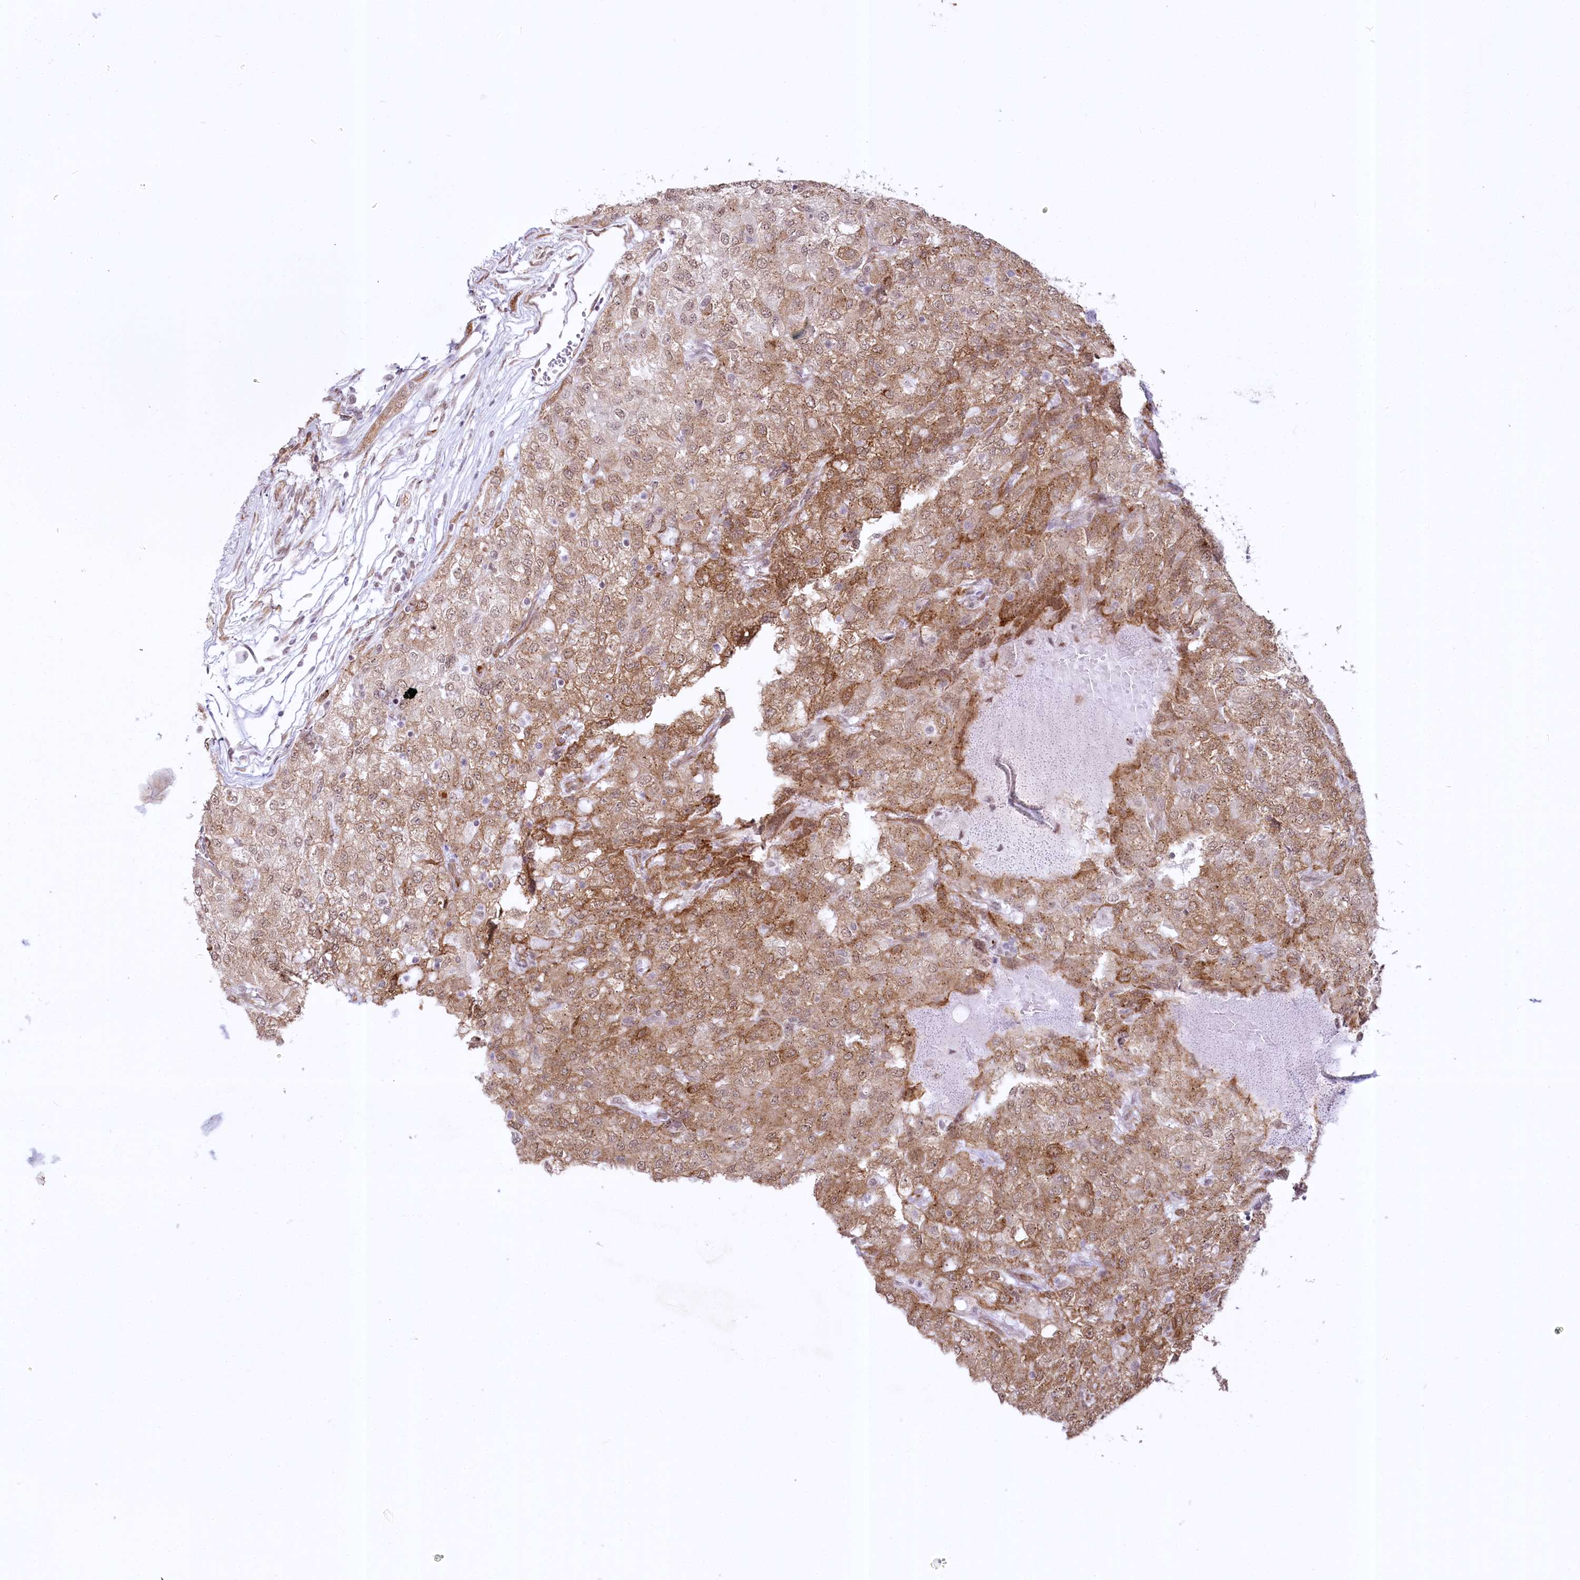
{"staining": {"intensity": "moderate", "quantity": ">75%", "location": "cytoplasmic/membranous"}, "tissue": "renal cancer", "cell_type": "Tumor cells", "image_type": "cancer", "snomed": [{"axis": "morphology", "description": "Adenocarcinoma, NOS"}, {"axis": "topography", "description": "Kidney"}], "caption": "Protein expression analysis of adenocarcinoma (renal) reveals moderate cytoplasmic/membranous positivity in about >75% of tumor cells.", "gene": "YBX3", "patient": {"sex": "female", "age": 54}}